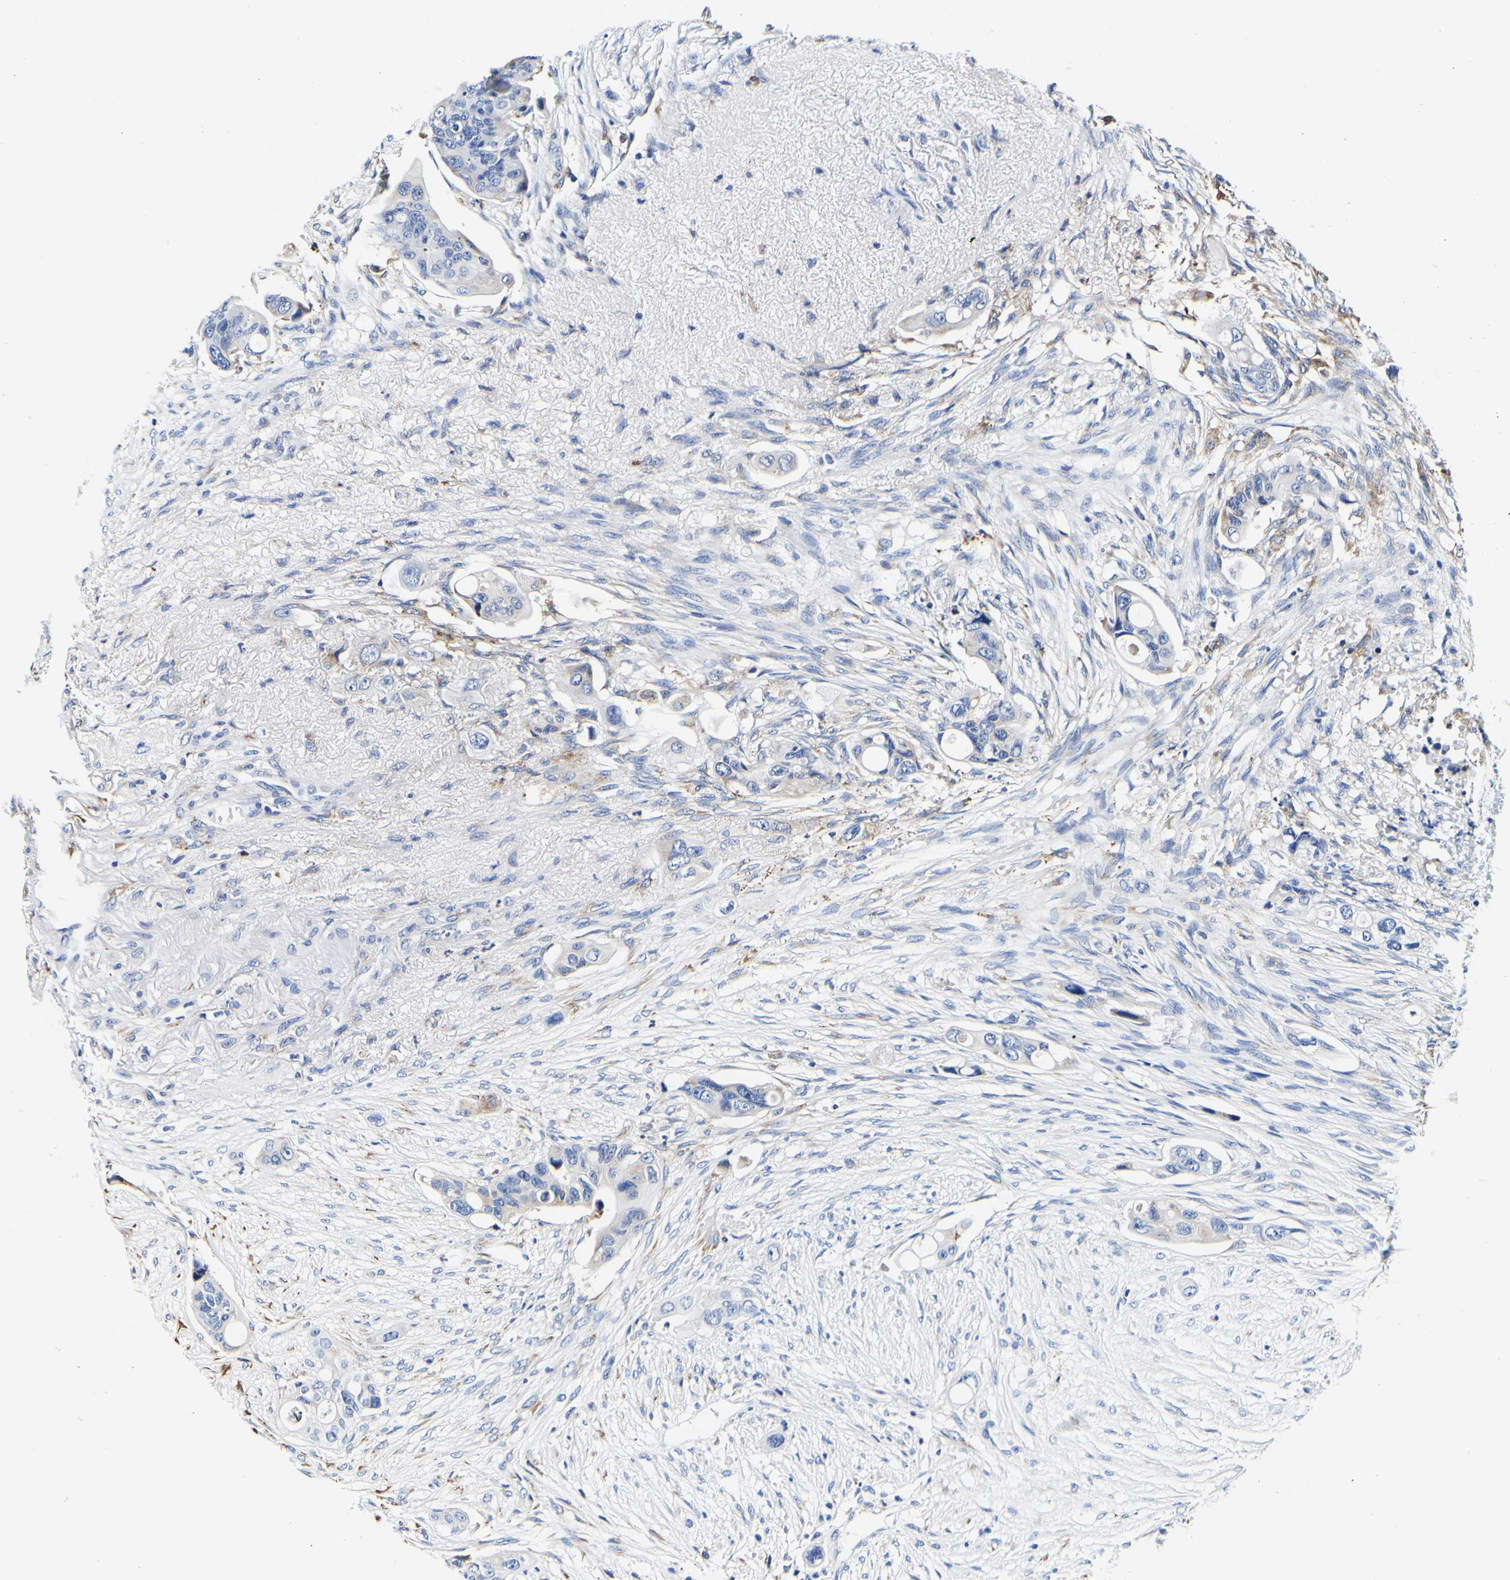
{"staining": {"intensity": "weak", "quantity": "<25%", "location": "cytoplasmic/membranous"}, "tissue": "colorectal cancer", "cell_type": "Tumor cells", "image_type": "cancer", "snomed": [{"axis": "morphology", "description": "Adenocarcinoma, NOS"}, {"axis": "topography", "description": "Colon"}], "caption": "A high-resolution photomicrograph shows immunohistochemistry staining of colorectal cancer (adenocarcinoma), which reveals no significant positivity in tumor cells.", "gene": "P4HB", "patient": {"sex": "female", "age": 57}}